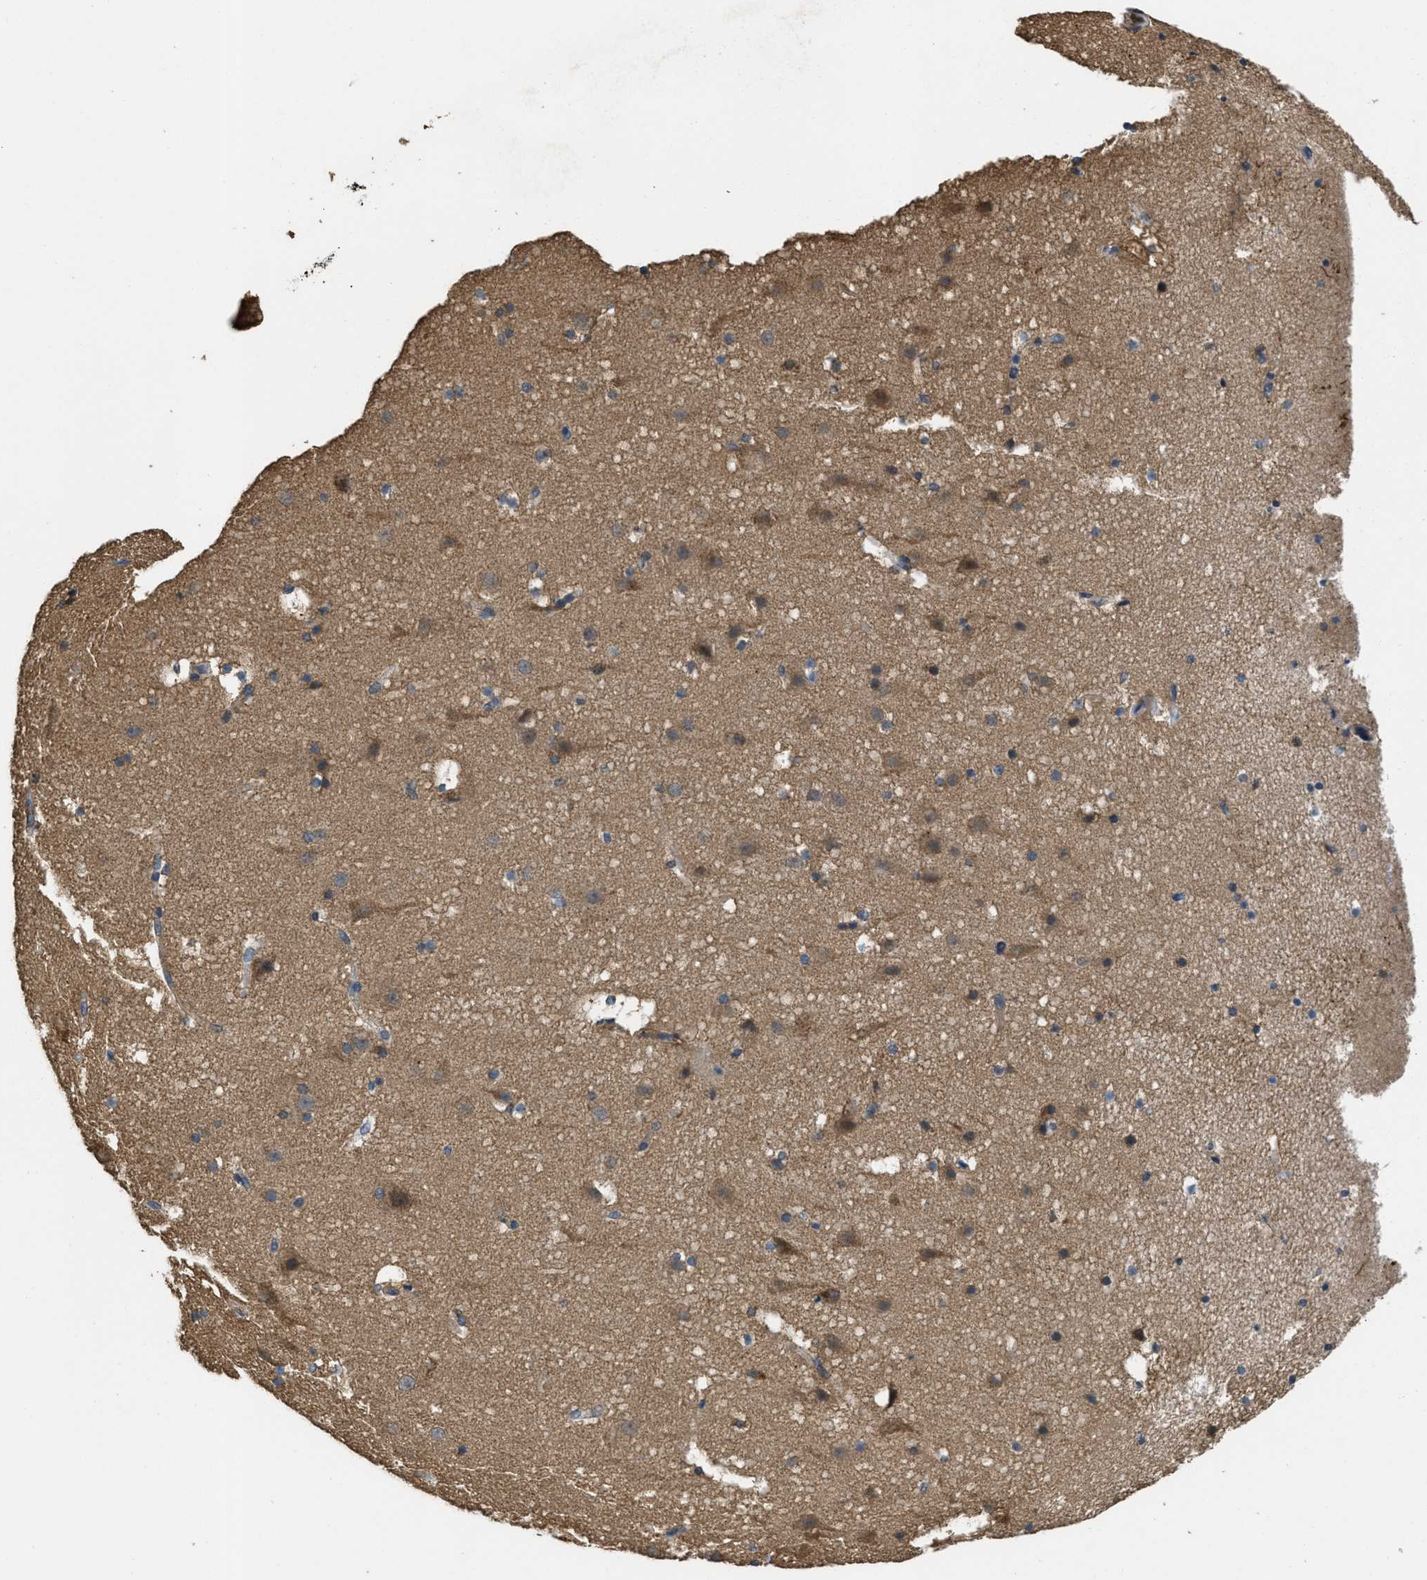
{"staining": {"intensity": "negative", "quantity": "none", "location": "none"}, "tissue": "cerebral cortex", "cell_type": "Endothelial cells", "image_type": "normal", "snomed": [{"axis": "morphology", "description": "Normal tissue, NOS"}, {"axis": "topography", "description": "Cerebral cortex"}], "caption": "Immunohistochemistry (IHC) micrograph of benign cerebral cortex: cerebral cortex stained with DAB (3,3'-diaminobenzidine) demonstrates no significant protein staining in endothelial cells.", "gene": "THBS2", "patient": {"sex": "male", "age": 45}}